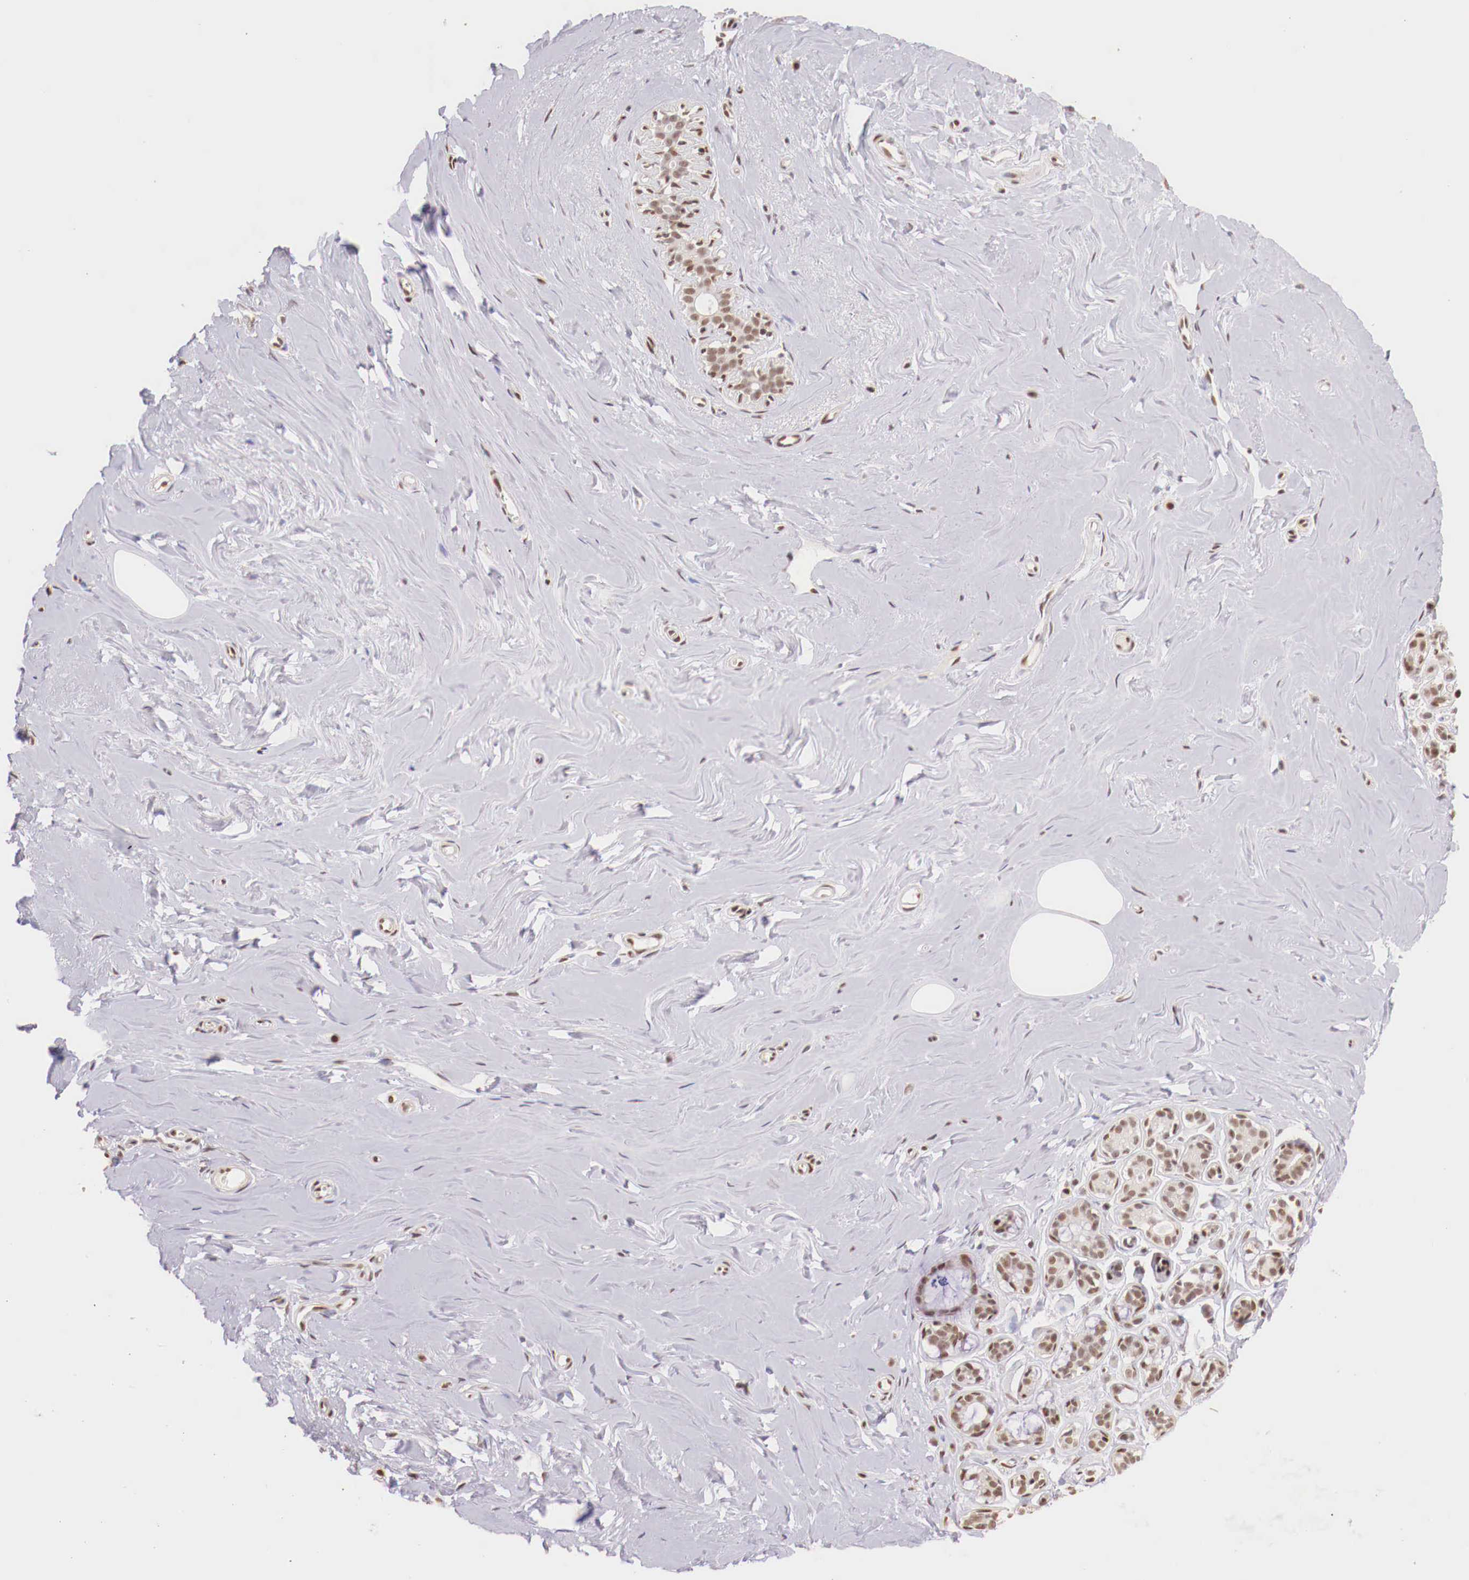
{"staining": {"intensity": "negative", "quantity": "none", "location": "none"}, "tissue": "breast", "cell_type": "Adipocytes", "image_type": "normal", "snomed": [{"axis": "morphology", "description": "Normal tissue, NOS"}, {"axis": "topography", "description": "Breast"}], "caption": "An immunohistochemistry histopathology image of benign breast is shown. There is no staining in adipocytes of breast.", "gene": "SP1", "patient": {"sex": "female", "age": 45}}